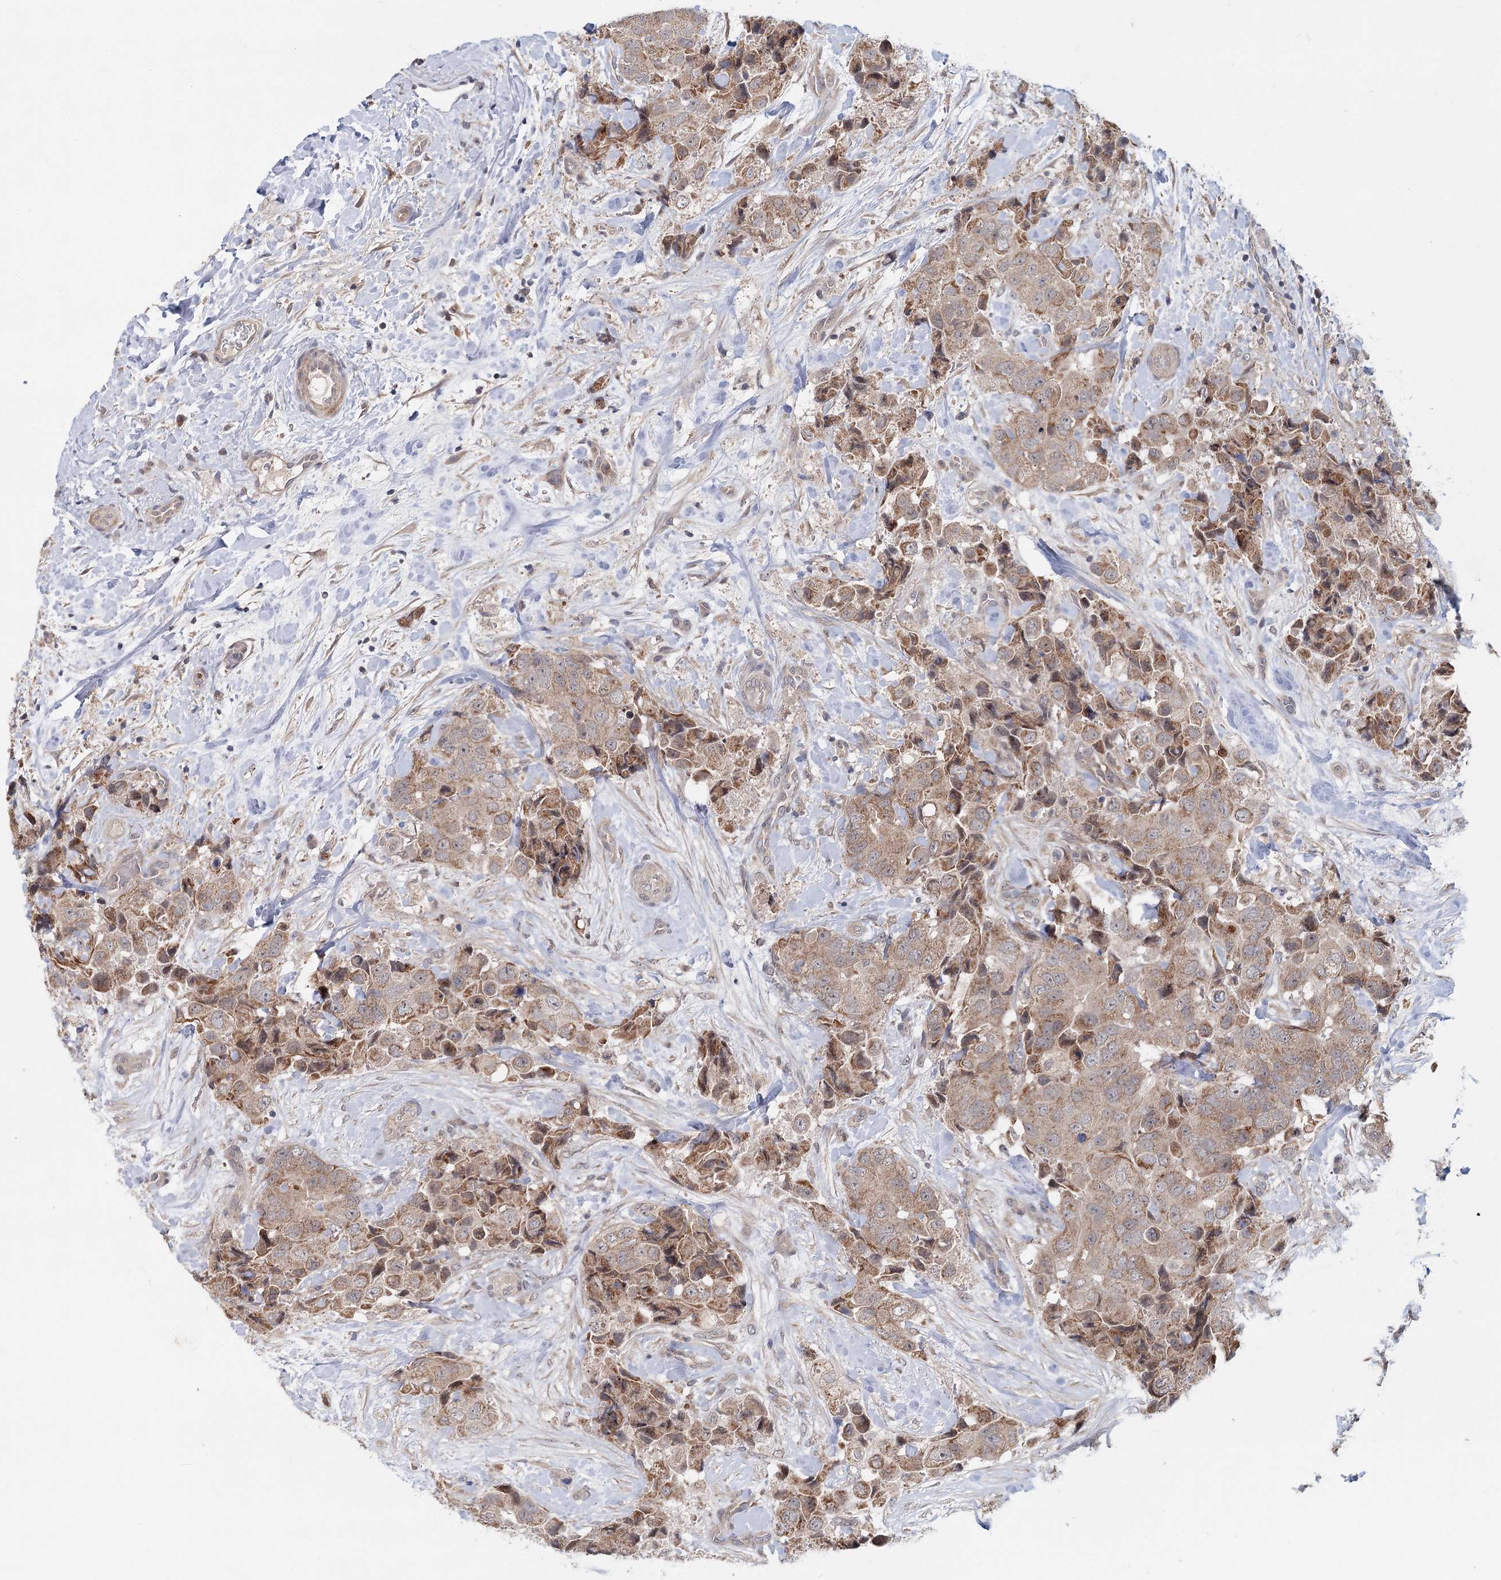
{"staining": {"intensity": "weak", "quantity": ">75%", "location": "cytoplasmic/membranous"}, "tissue": "breast cancer", "cell_type": "Tumor cells", "image_type": "cancer", "snomed": [{"axis": "morphology", "description": "Duct carcinoma"}, {"axis": "topography", "description": "Breast"}], "caption": "This is an image of immunohistochemistry staining of breast cancer (intraductal carcinoma), which shows weak expression in the cytoplasmic/membranous of tumor cells.", "gene": "AP3B1", "patient": {"sex": "female", "age": 62}}